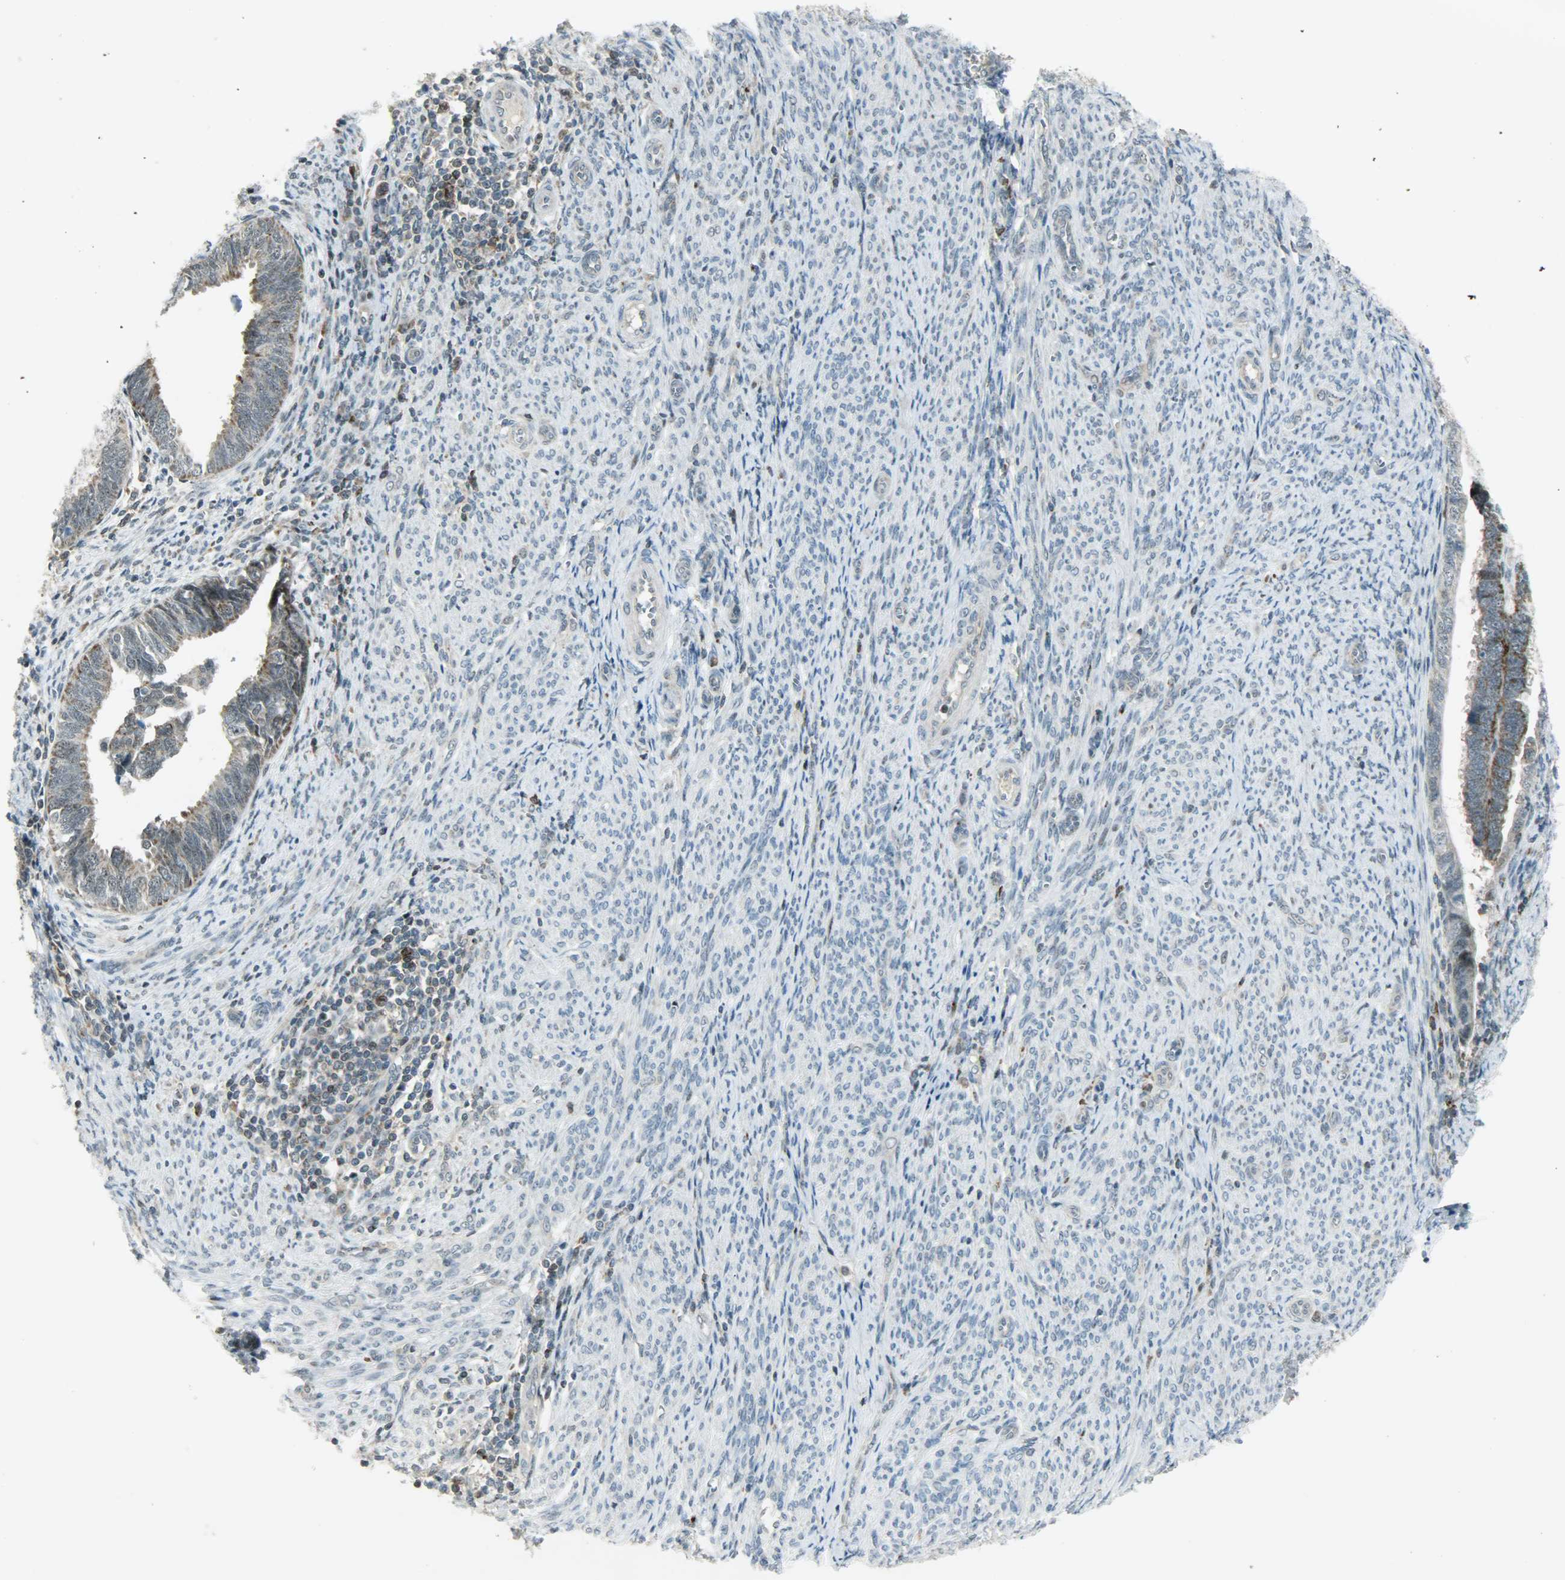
{"staining": {"intensity": "weak", "quantity": "<25%", "location": "cytoplasmic/membranous,nuclear"}, "tissue": "endometrial cancer", "cell_type": "Tumor cells", "image_type": "cancer", "snomed": [{"axis": "morphology", "description": "Adenocarcinoma, NOS"}, {"axis": "topography", "description": "Endometrium"}], "caption": "Endometrial cancer (adenocarcinoma) stained for a protein using immunohistochemistry demonstrates no staining tumor cells.", "gene": "IL15", "patient": {"sex": "female", "age": 75}}